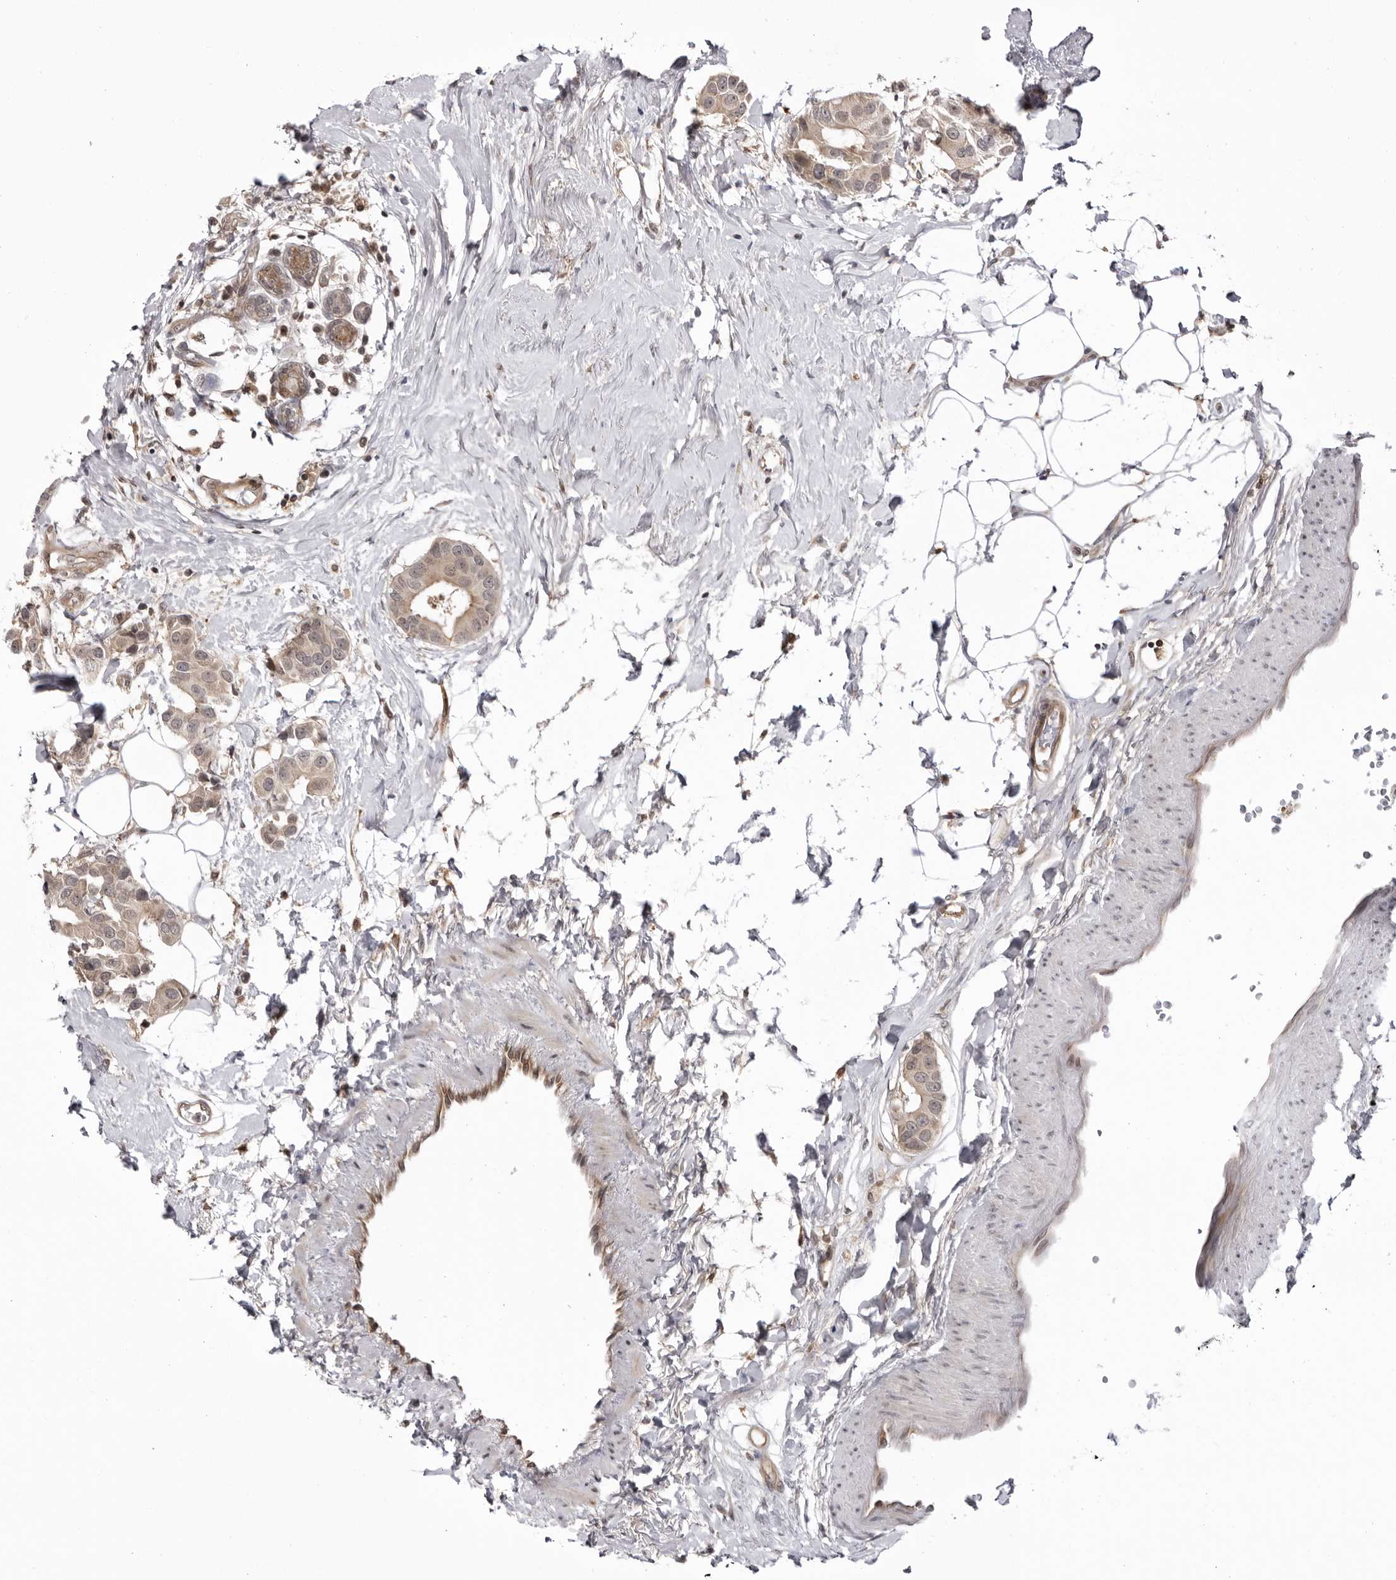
{"staining": {"intensity": "weak", "quantity": ">75%", "location": "cytoplasmic/membranous"}, "tissue": "breast cancer", "cell_type": "Tumor cells", "image_type": "cancer", "snomed": [{"axis": "morphology", "description": "Normal tissue, NOS"}, {"axis": "morphology", "description": "Duct carcinoma"}, {"axis": "topography", "description": "Breast"}], "caption": "A brown stain highlights weak cytoplasmic/membranous expression of a protein in infiltrating ductal carcinoma (breast) tumor cells.", "gene": "USP43", "patient": {"sex": "female", "age": 39}}